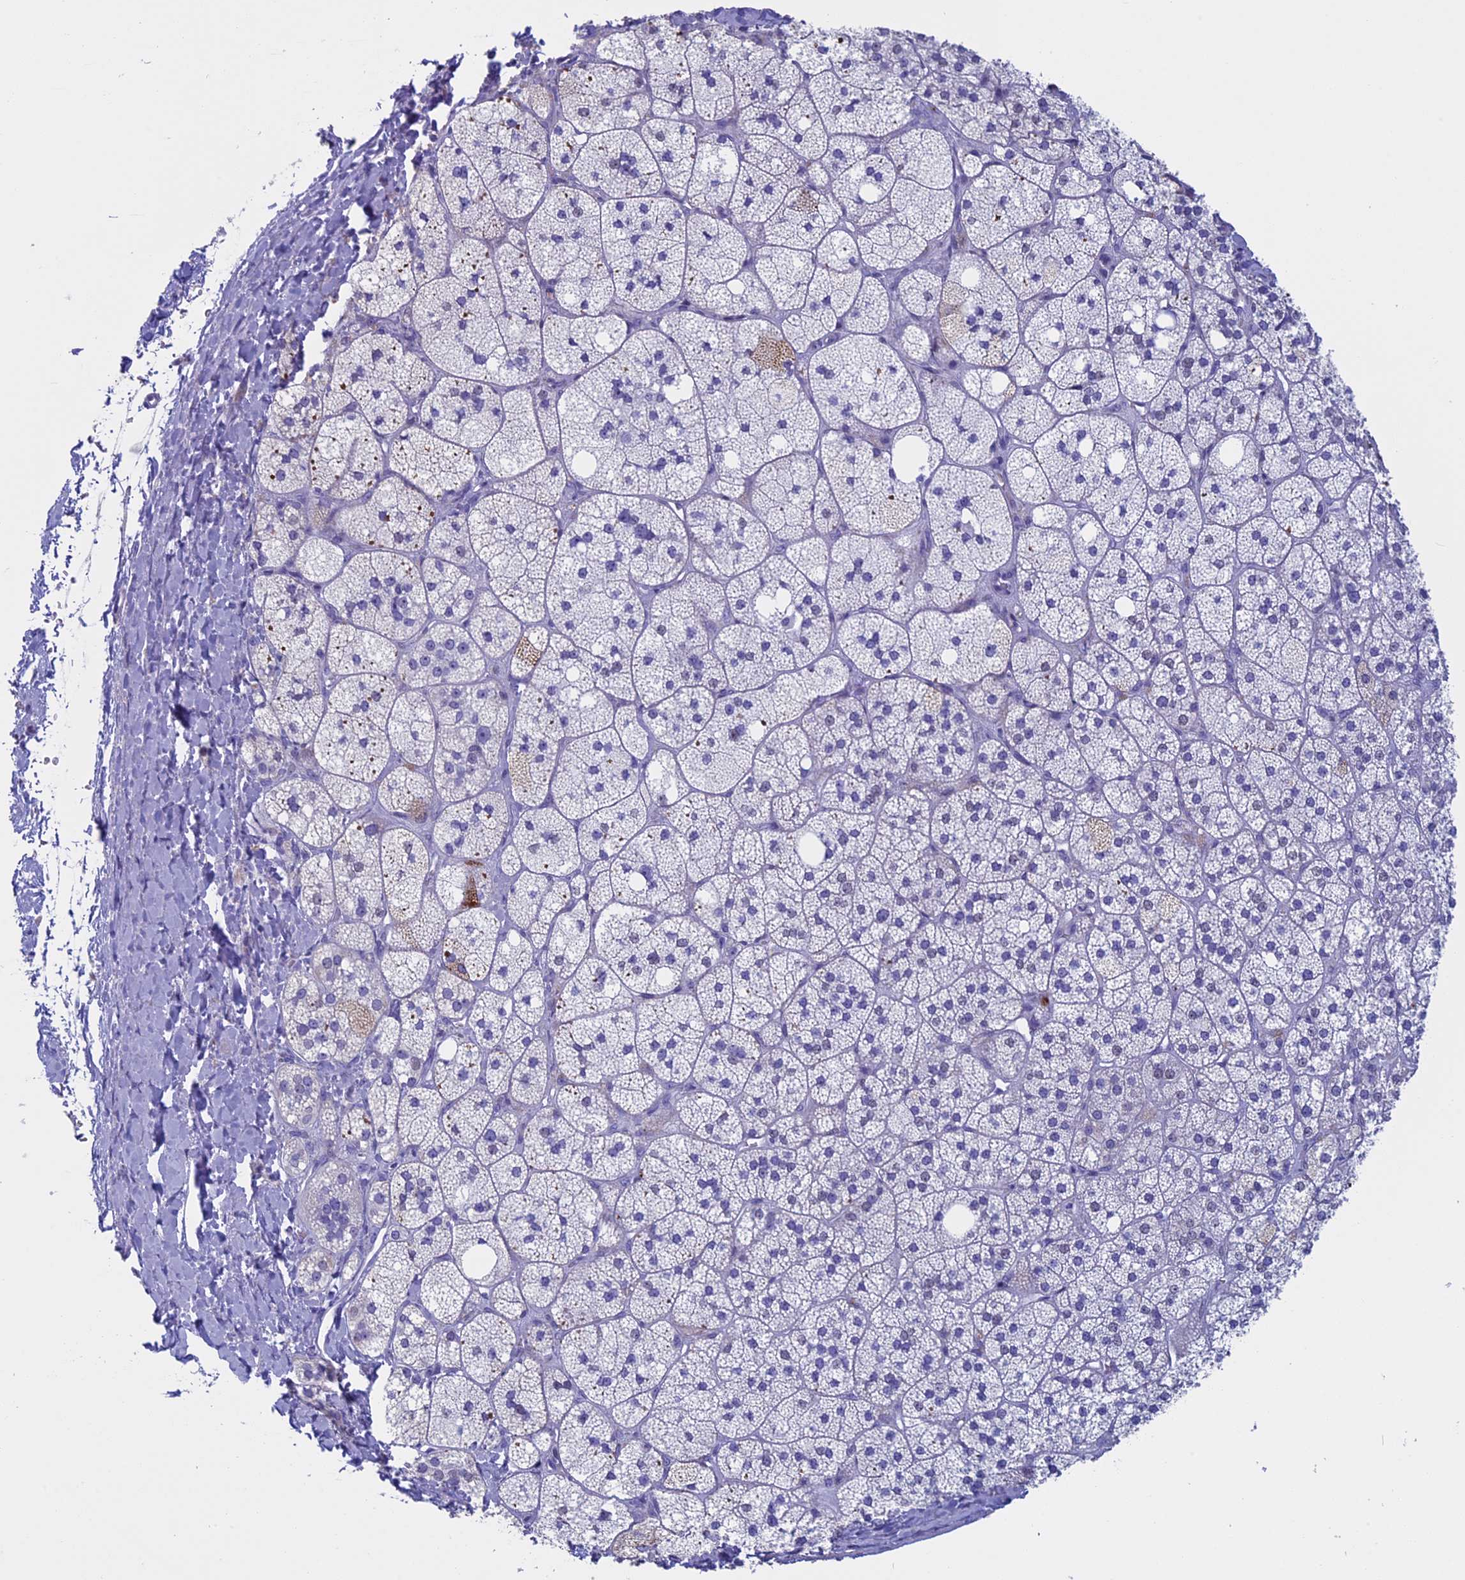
{"staining": {"intensity": "moderate", "quantity": "<25%", "location": "cytoplasmic/membranous"}, "tissue": "adrenal gland", "cell_type": "Glandular cells", "image_type": "normal", "snomed": [{"axis": "morphology", "description": "Normal tissue, NOS"}, {"axis": "topography", "description": "Adrenal gland"}], "caption": "Brown immunohistochemical staining in normal adrenal gland exhibits moderate cytoplasmic/membranous staining in approximately <25% of glandular cells. The staining was performed using DAB (3,3'-diaminobenzidine), with brown indicating positive protein expression. Nuclei are stained blue with hematoxylin.", "gene": "ZNF563", "patient": {"sex": "male", "age": 61}}